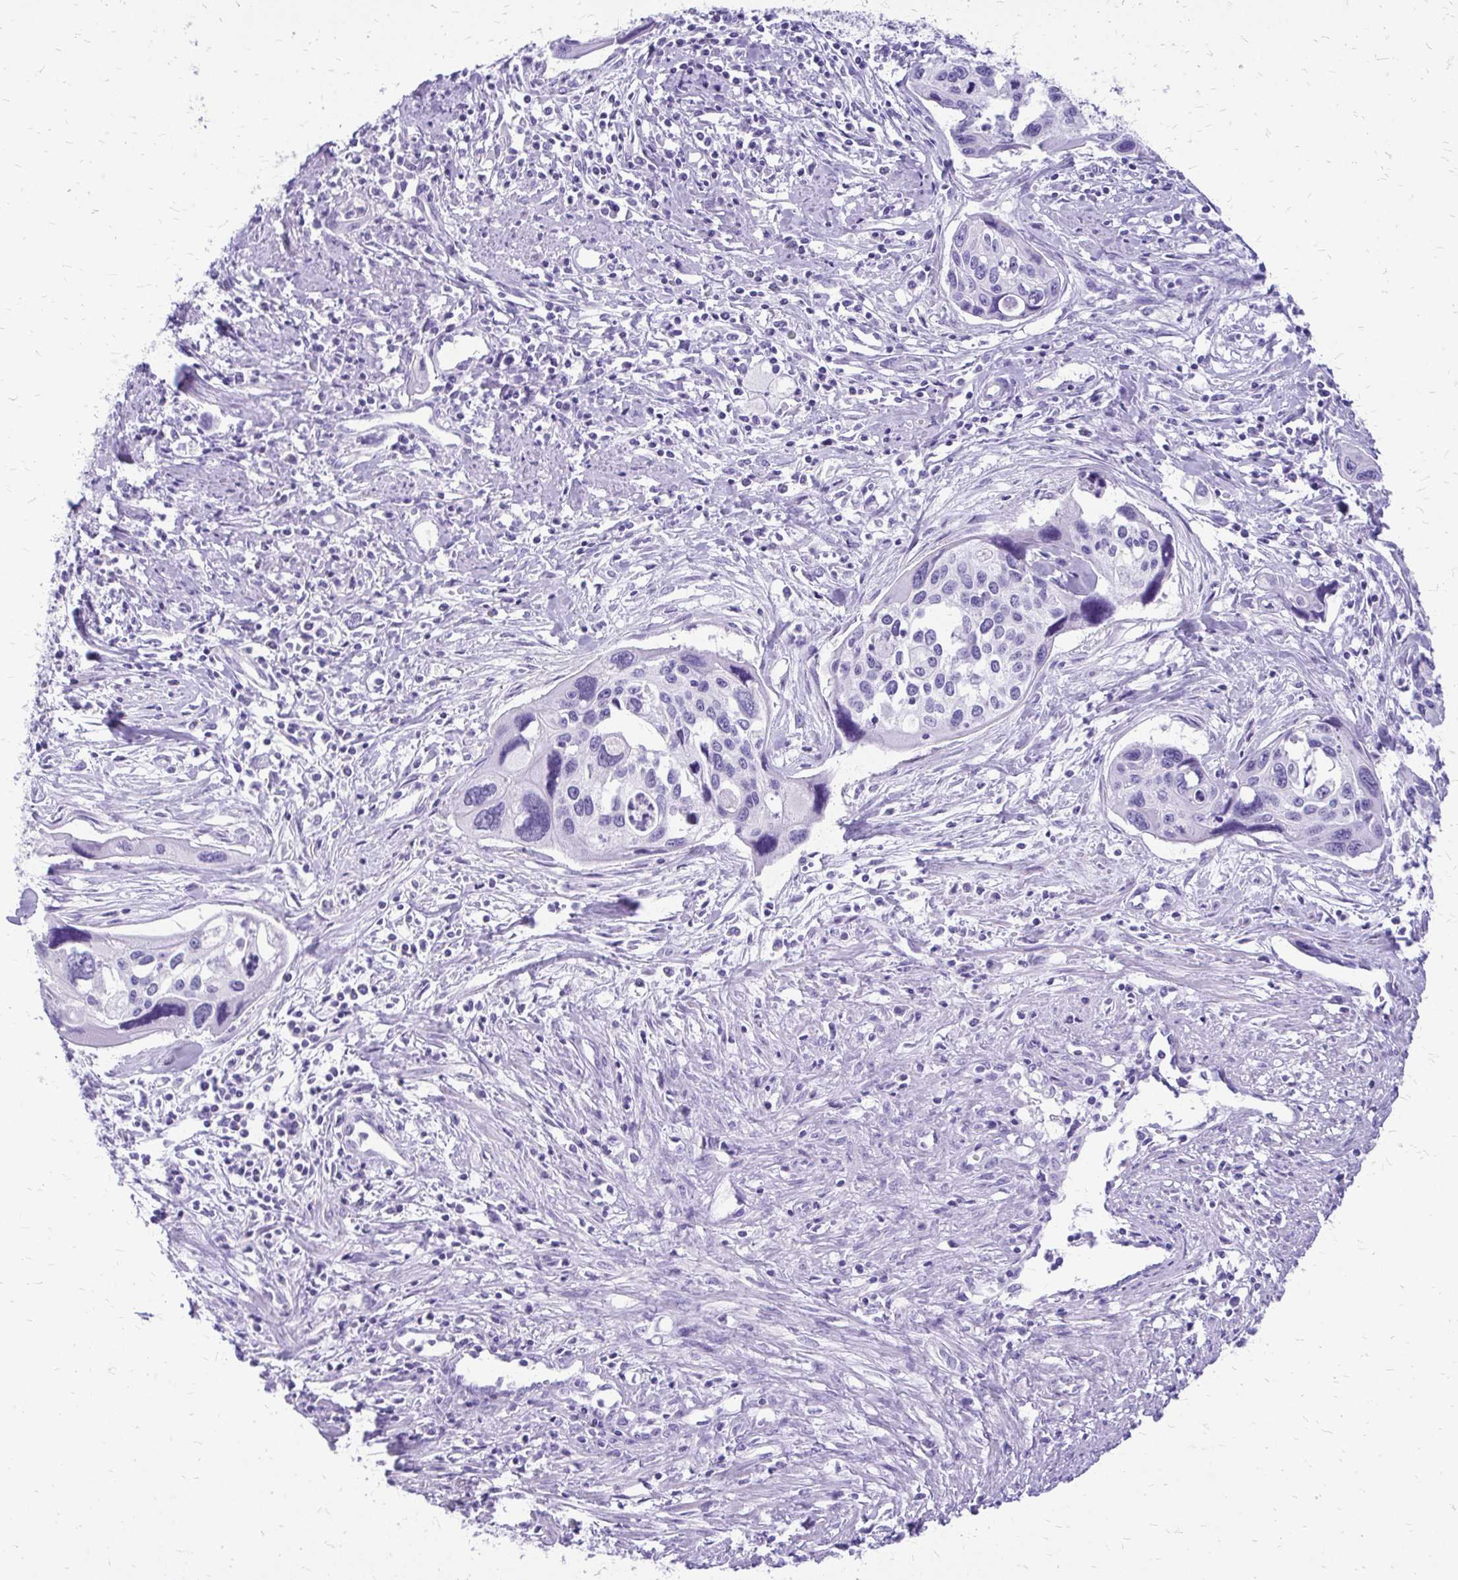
{"staining": {"intensity": "negative", "quantity": "none", "location": "none"}, "tissue": "cervical cancer", "cell_type": "Tumor cells", "image_type": "cancer", "snomed": [{"axis": "morphology", "description": "Squamous cell carcinoma, NOS"}, {"axis": "topography", "description": "Cervix"}], "caption": "Immunohistochemistry histopathology image of cervical cancer (squamous cell carcinoma) stained for a protein (brown), which reveals no expression in tumor cells. (Stains: DAB (3,3'-diaminobenzidine) immunohistochemistry (IHC) with hematoxylin counter stain, Microscopy: brightfield microscopy at high magnification).", "gene": "SLC32A1", "patient": {"sex": "female", "age": 31}}